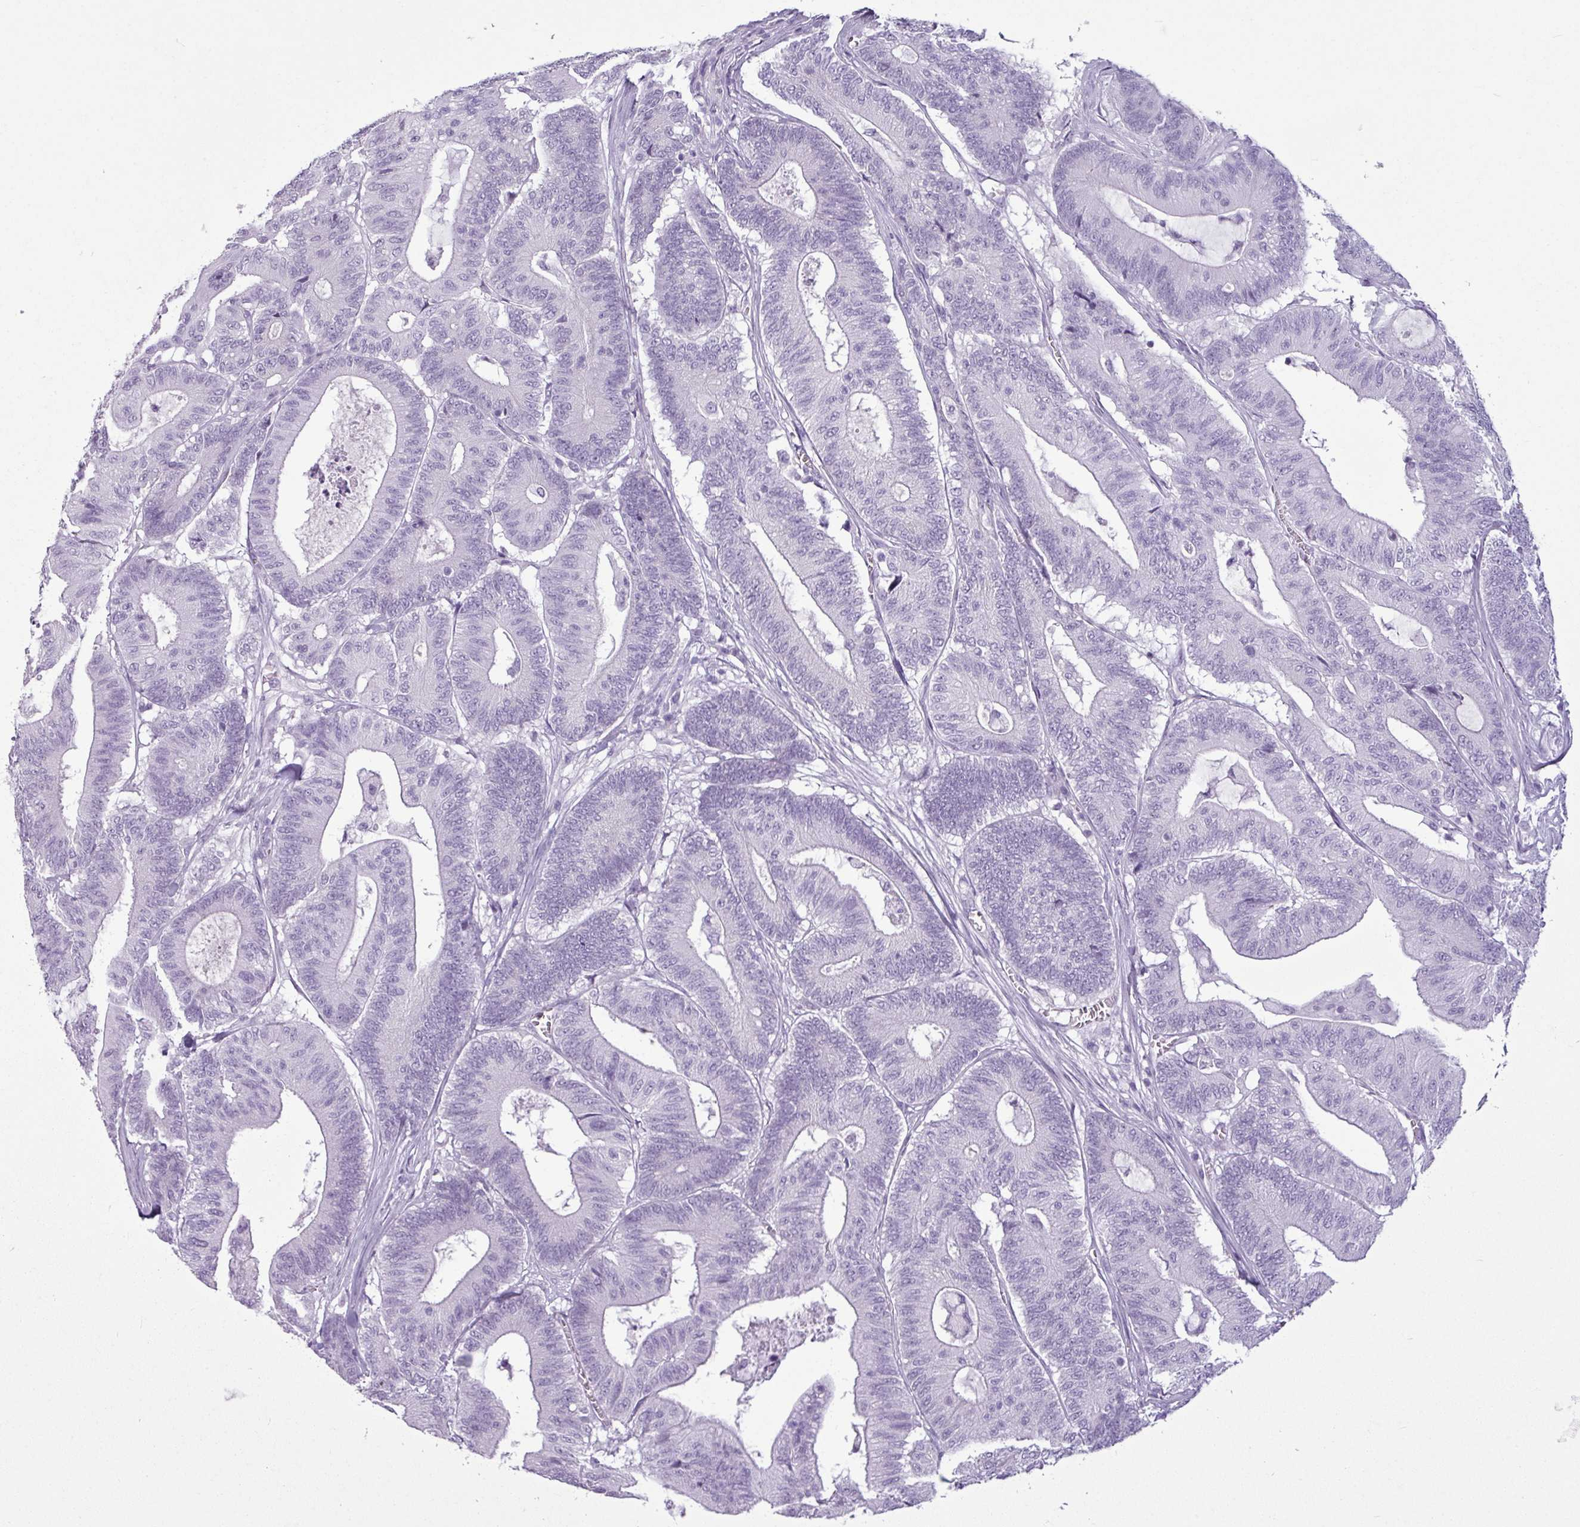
{"staining": {"intensity": "negative", "quantity": "none", "location": "none"}, "tissue": "colorectal cancer", "cell_type": "Tumor cells", "image_type": "cancer", "snomed": [{"axis": "morphology", "description": "Adenocarcinoma, NOS"}, {"axis": "topography", "description": "Colon"}], "caption": "An immunohistochemistry histopathology image of adenocarcinoma (colorectal) is shown. There is no staining in tumor cells of adenocarcinoma (colorectal).", "gene": "AMY2A", "patient": {"sex": "female", "age": 84}}